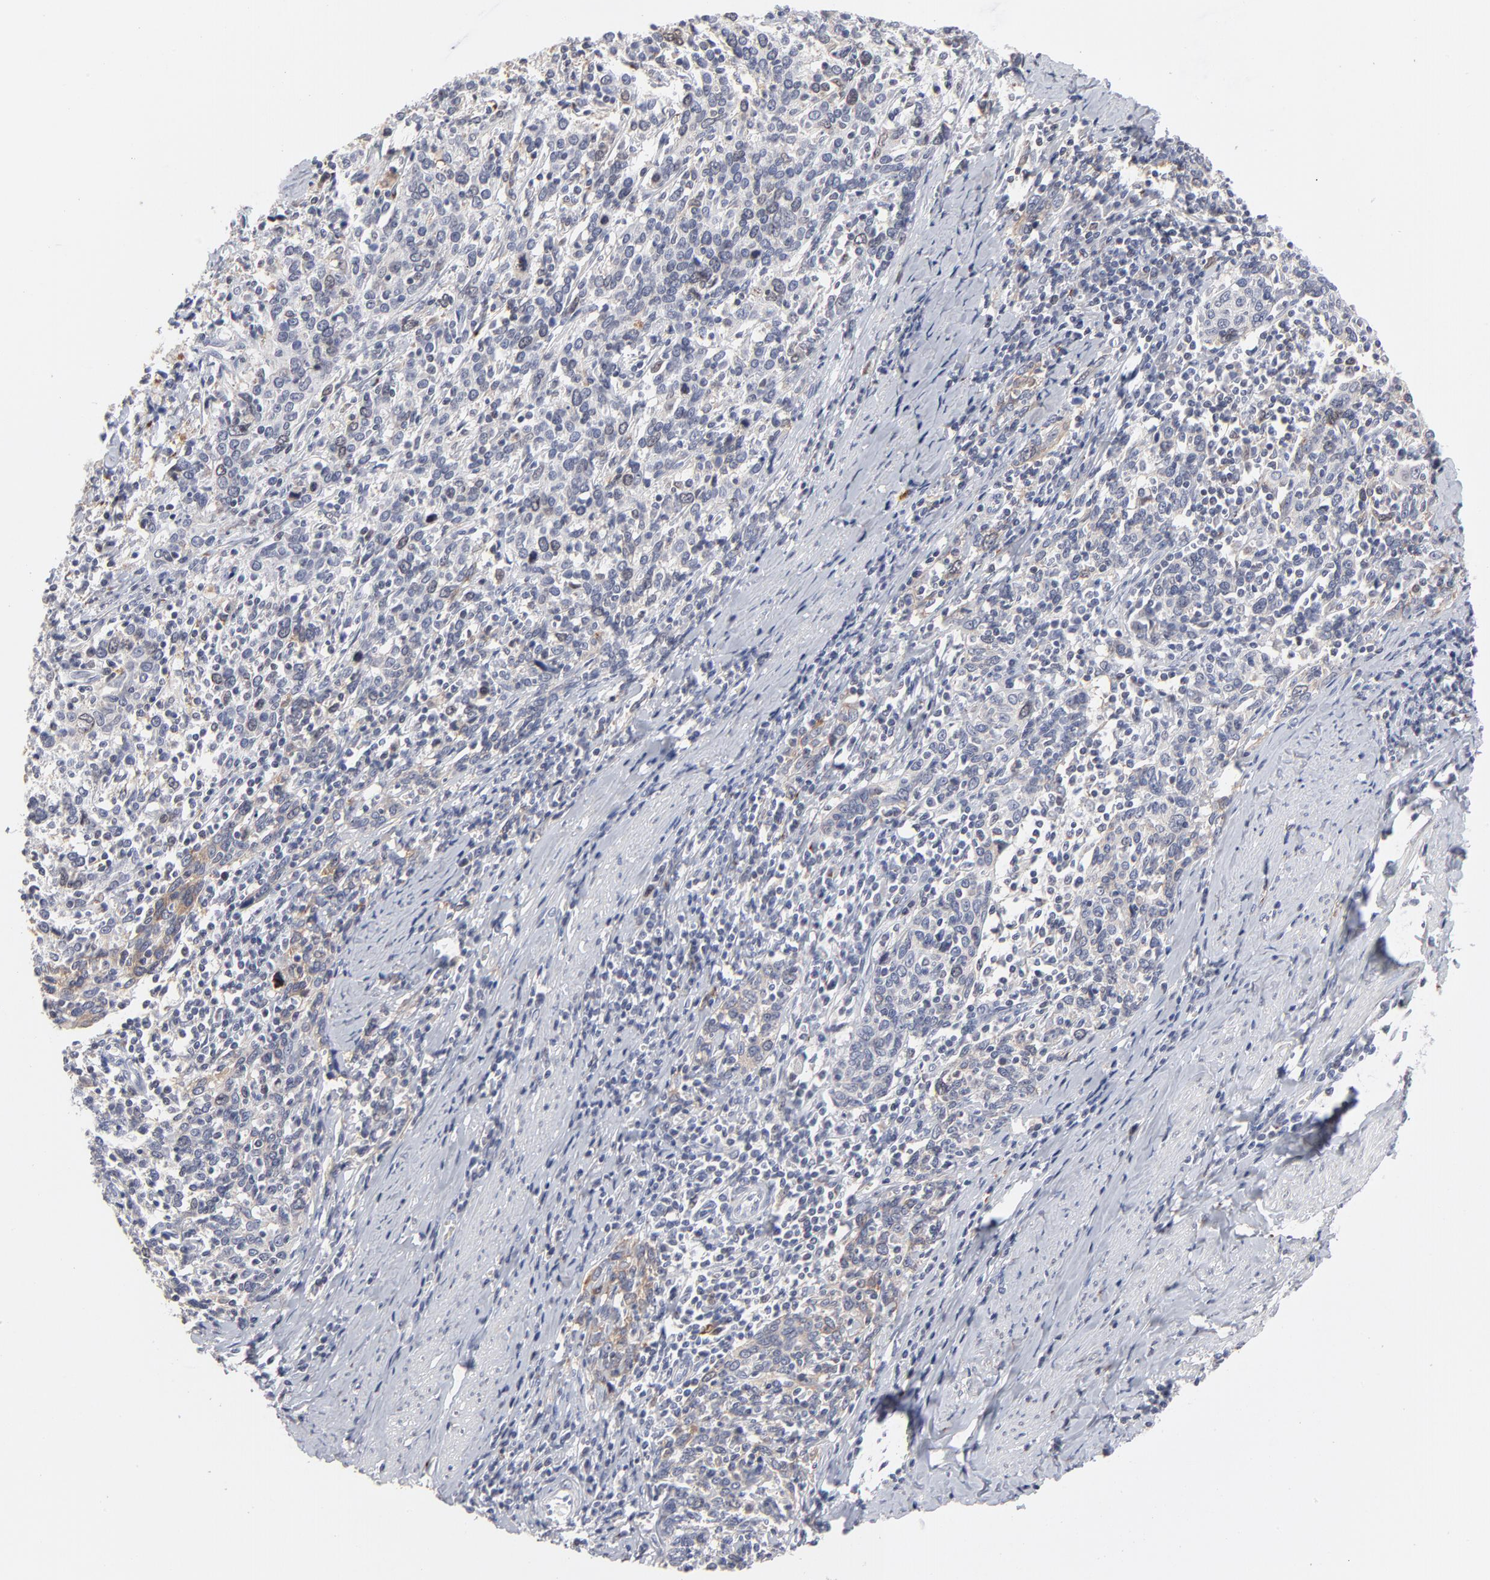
{"staining": {"intensity": "weak", "quantity": "<25%", "location": "cytoplasmic/membranous,nuclear"}, "tissue": "cervical cancer", "cell_type": "Tumor cells", "image_type": "cancer", "snomed": [{"axis": "morphology", "description": "Squamous cell carcinoma, NOS"}, {"axis": "topography", "description": "Cervix"}], "caption": "Human cervical cancer (squamous cell carcinoma) stained for a protein using IHC reveals no expression in tumor cells.", "gene": "AURKA", "patient": {"sex": "female", "age": 41}}